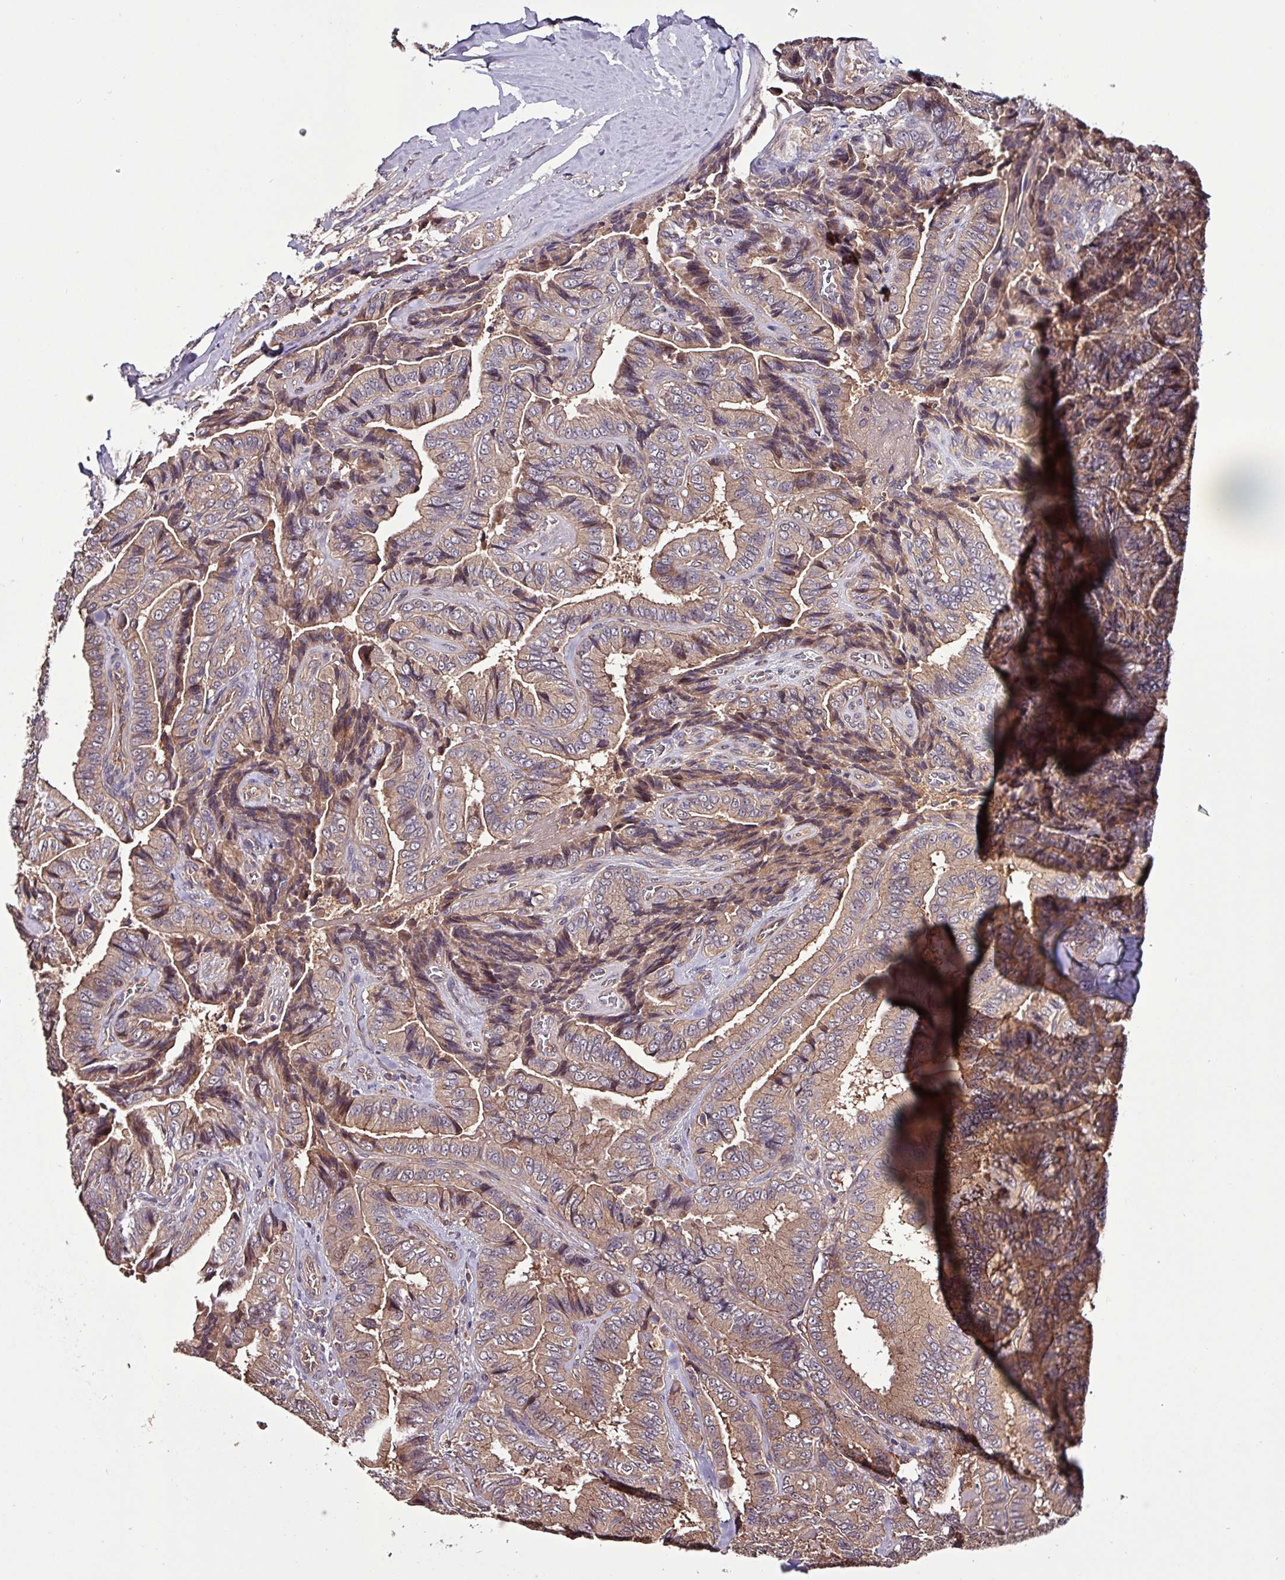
{"staining": {"intensity": "weak", "quantity": ">75%", "location": "cytoplasmic/membranous"}, "tissue": "thyroid cancer", "cell_type": "Tumor cells", "image_type": "cancer", "snomed": [{"axis": "morphology", "description": "Papillary adenocarcinoma, NOS"}, {"axis": "topography", "description": "Thyroid gland"}], "caption": "Immunohistochemical staining of human thyroid cancer shows low levels of weak cytoplasmic/membranous protein staining in approximately >75% of tumor cells.", "gene": "PAFAH1B2", "patient": {"sex": "male", "age": 61}}